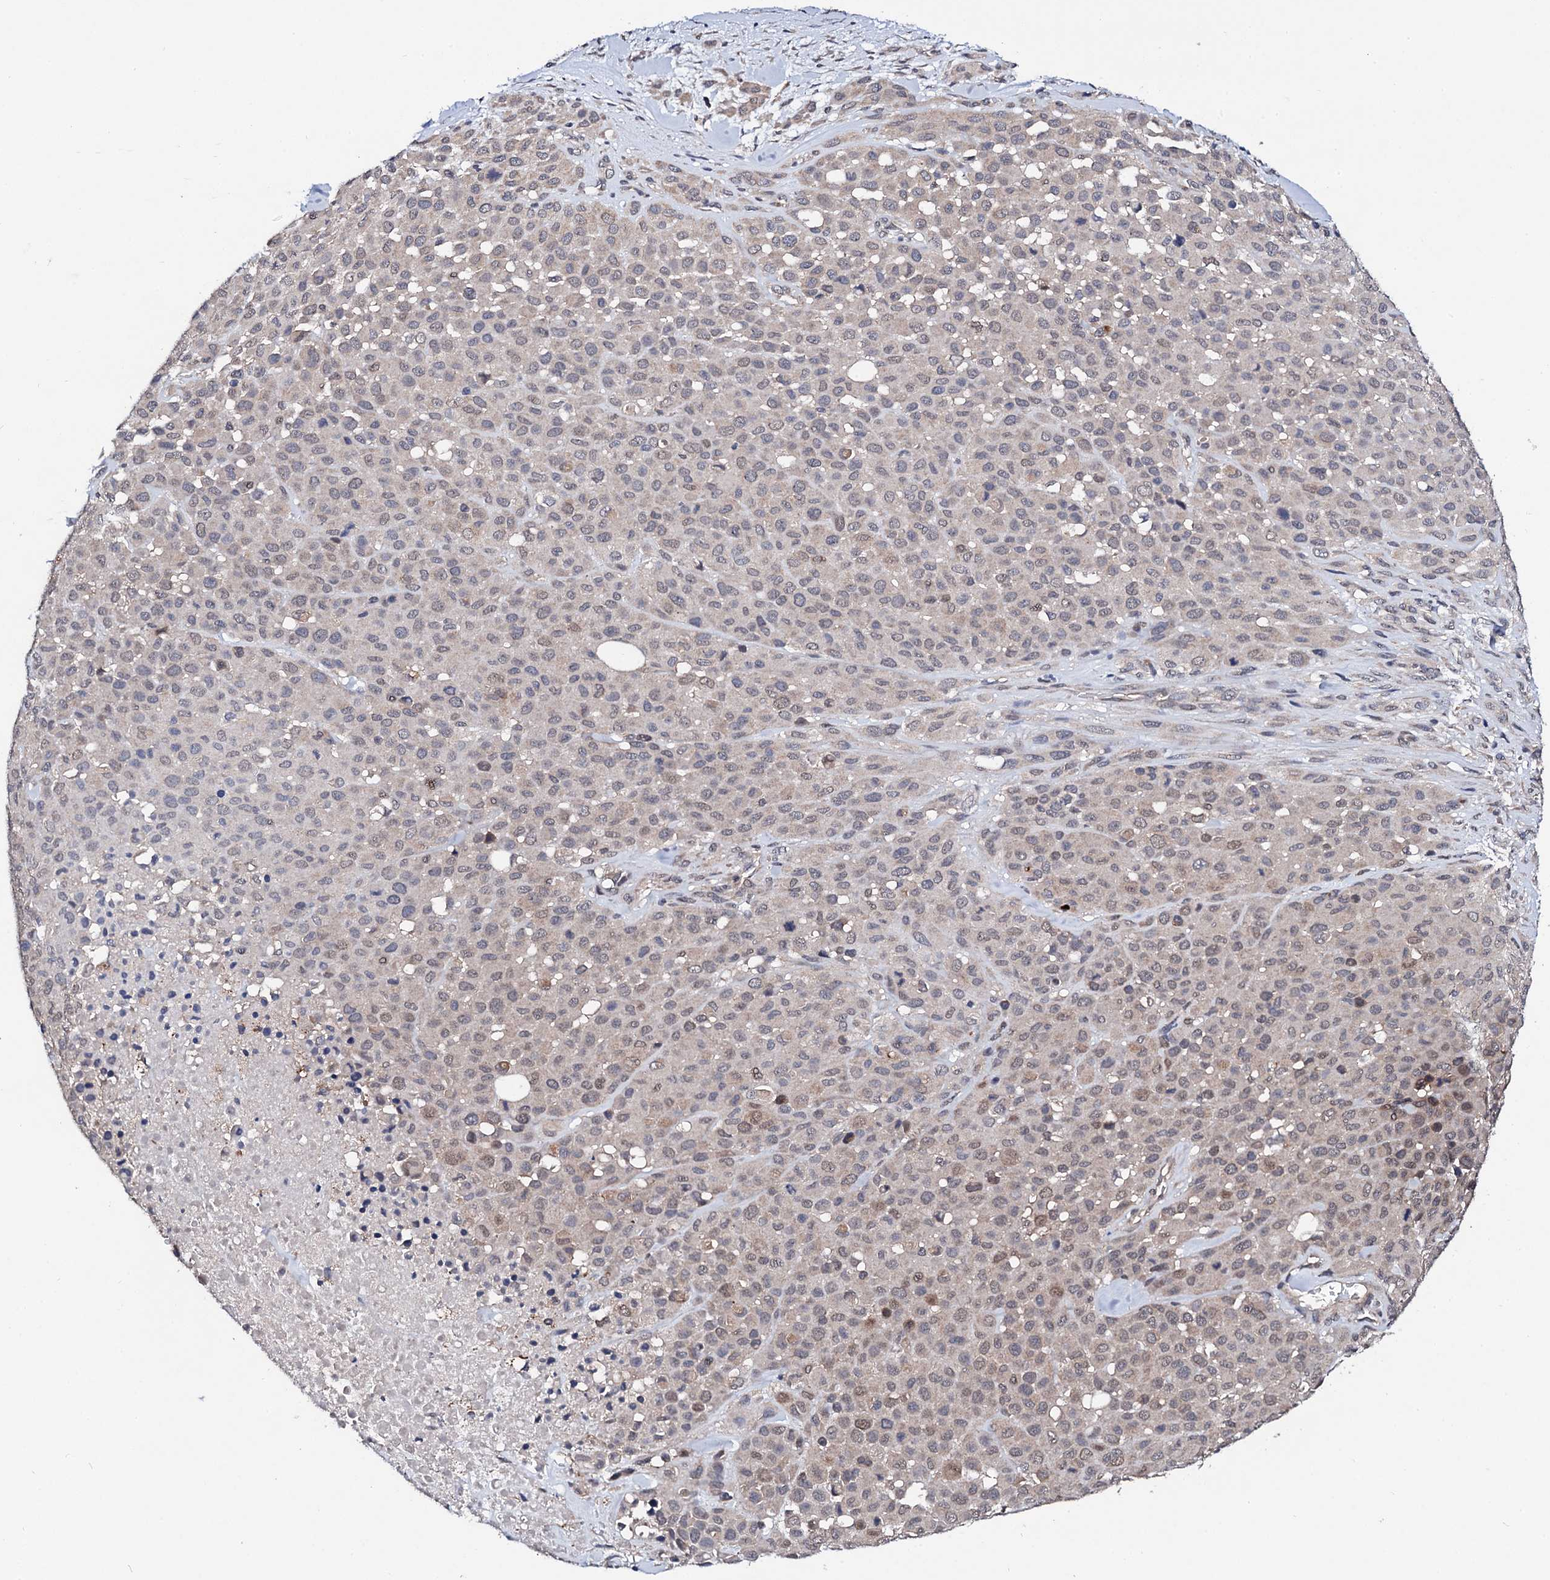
{"staining": {"intensity": "weak", "quantity": "<25%", "location": "cytoplasmic/membranous"}, "tissue": "melanoma", "cell_type": "Tumor cells", "image_type": "cancer", "snomed": [{"axis": "morphology", "description": "Malignant melanoma, Metastatic site"}, {"axis": "topography", "description": "Skin"}], "caption": "The micrograph exhibits no significant expression in tumor cells of melanoma.", "gene": "IP6K1", "patient": {"sex": "female", "age": 81}}